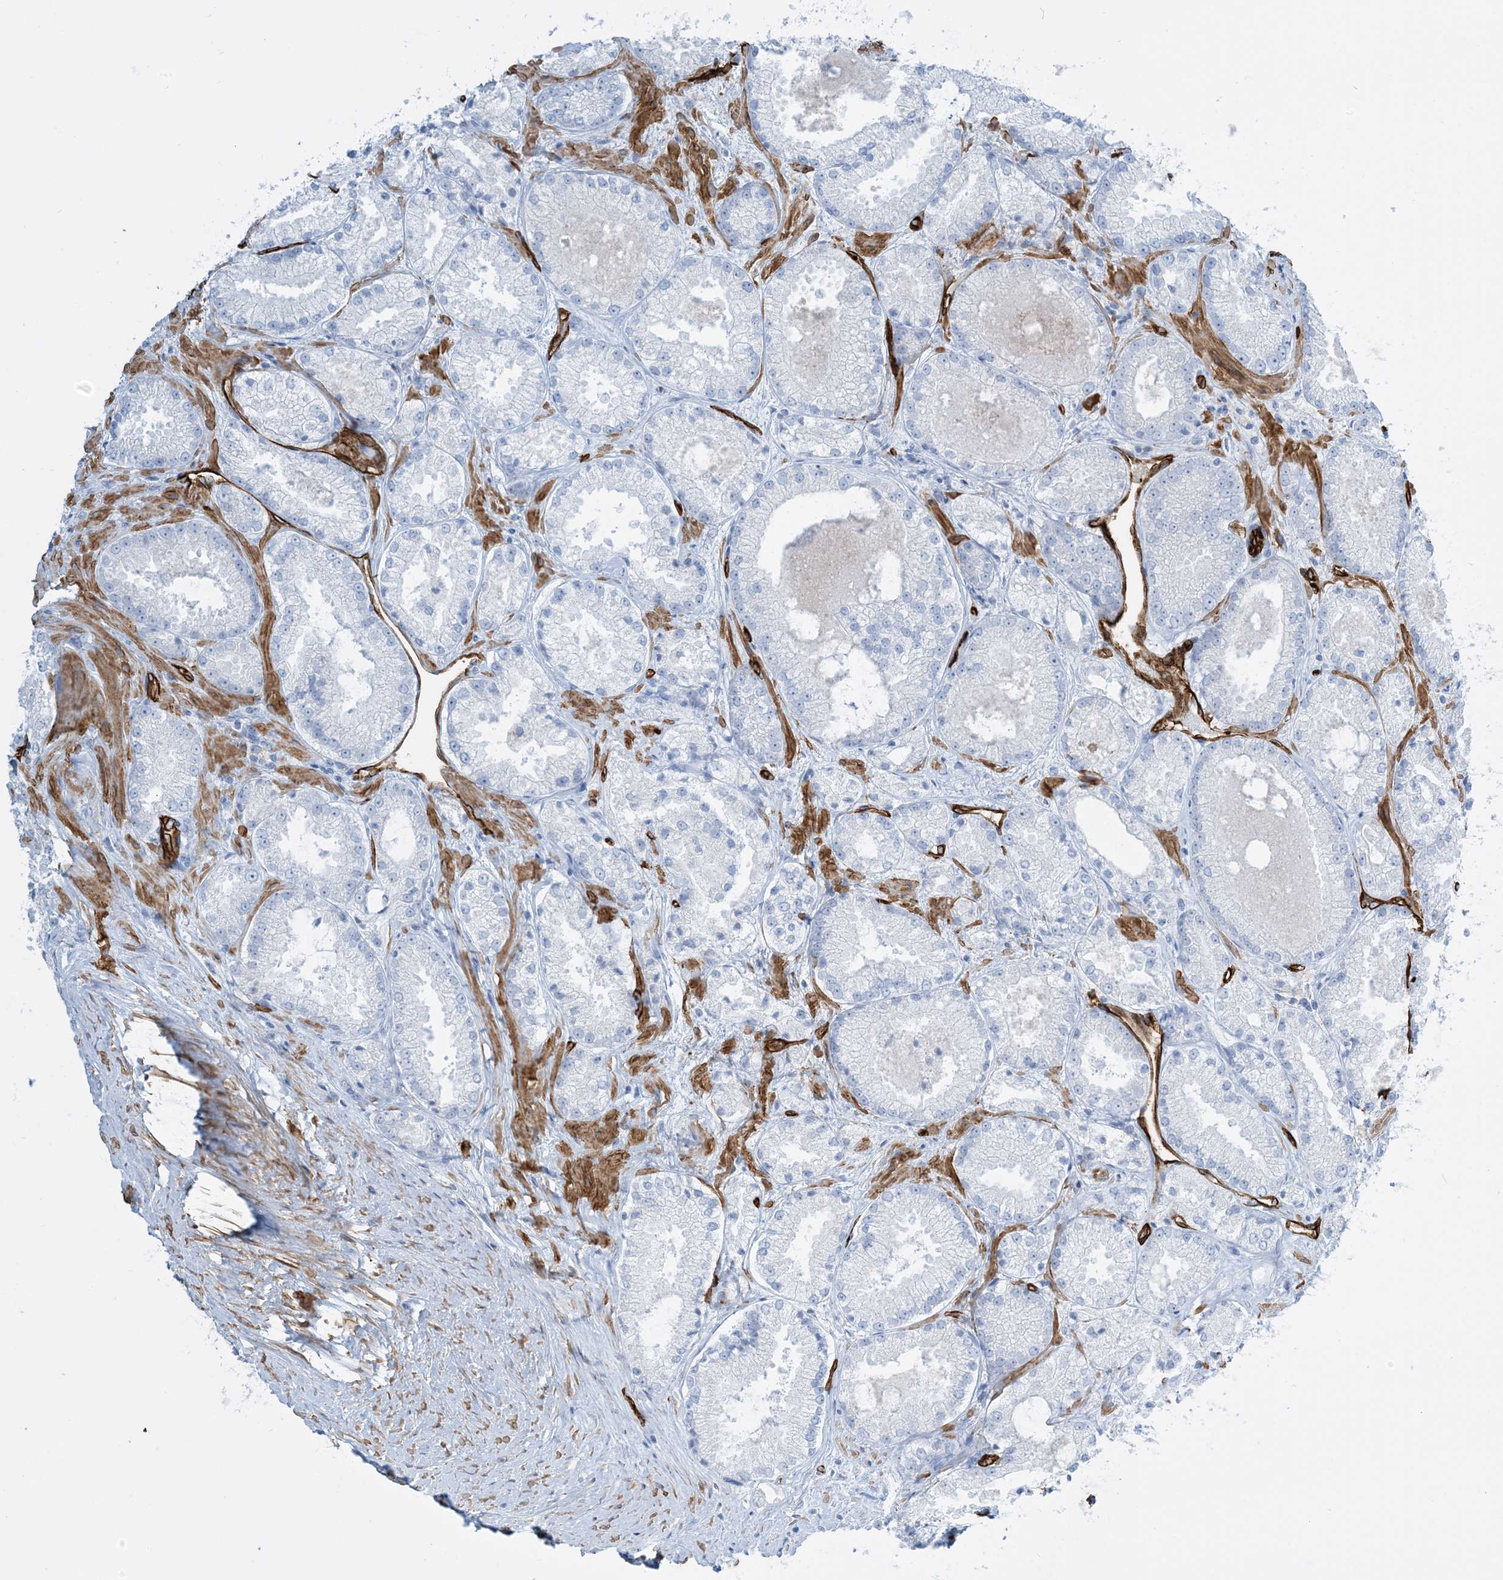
{"staining": {"intensity": "negative", "quantity": "none", "location": "none"}, "tissue": "prostate cancer", "cell_type": "Tumor cells", "image_type": "cancer", "snomed": [{"axis": "morphology", "description": "Adenocarcinoma, High grade"}, {"axis": "topography", "description": "Prostate"}], "caption": "Human prostate adenocarcinoma (high-grade) stained for a protein using IHC exhibits no positivity in tumor cells.", "gene": "EPS8L3", "patient": {"sex": "male", "age": 73}}